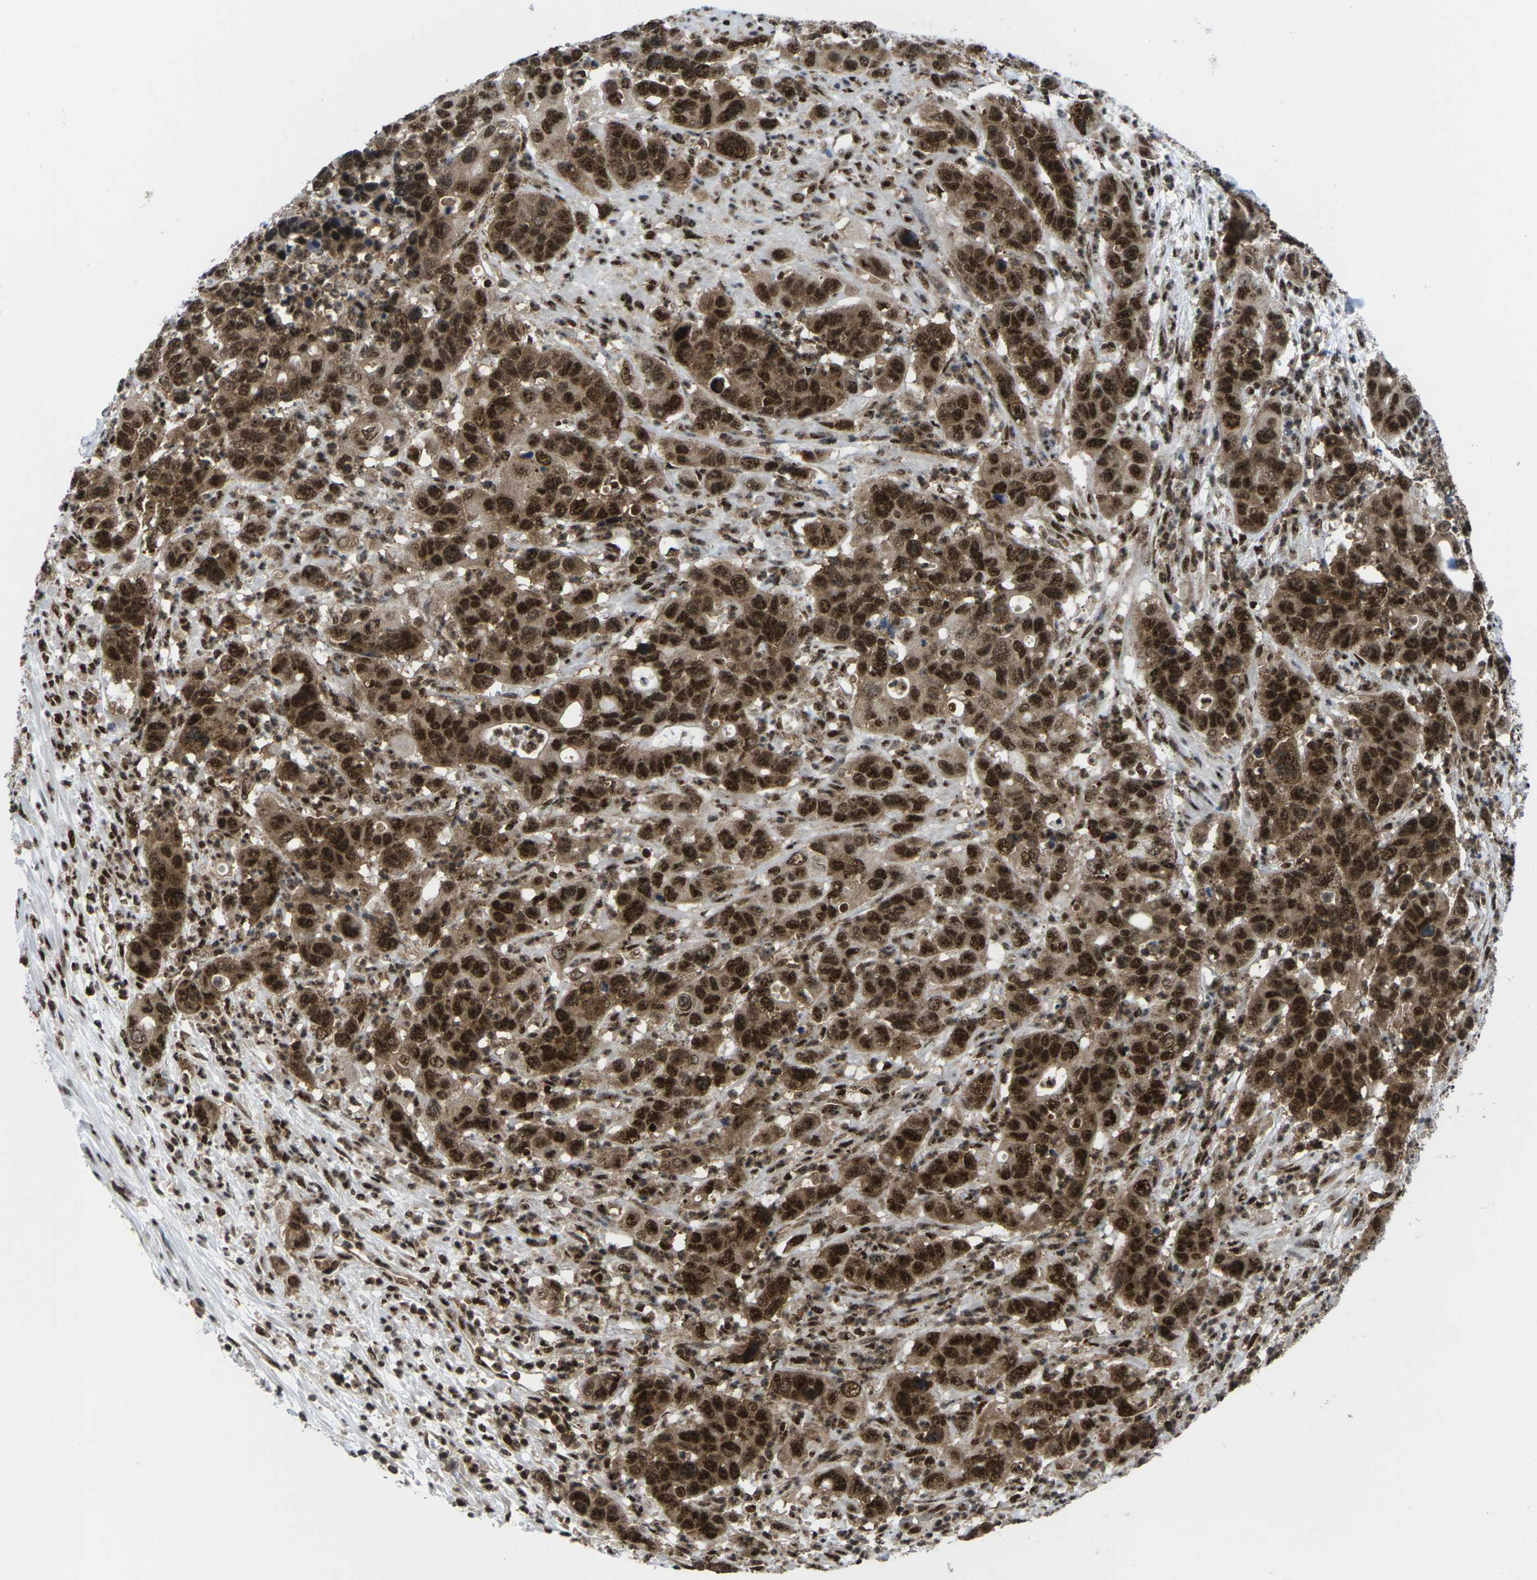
{"staining": {"intensity": "strong", "quantity": ">75%", "location": "cytoplasmic/membranous,nuclear"}, "tissue": "pancreatic cancer", "cell_type": "Tumor cells", "image_type": "cancer", "snomed": [{"axis": "morphology", "description": "Adenocarcinoma, NOS"}, {"axis": "topography", "description": "Pancreas"}], "caption": "Protein expression analysis of pancreatic adenocarcinoma demonstrates strong cytoplasmic/membranous and nuclear expression in about >75% of tumor cells.", "gene": "MAGOH", "patient": {"sex": "female", "age": 71}}